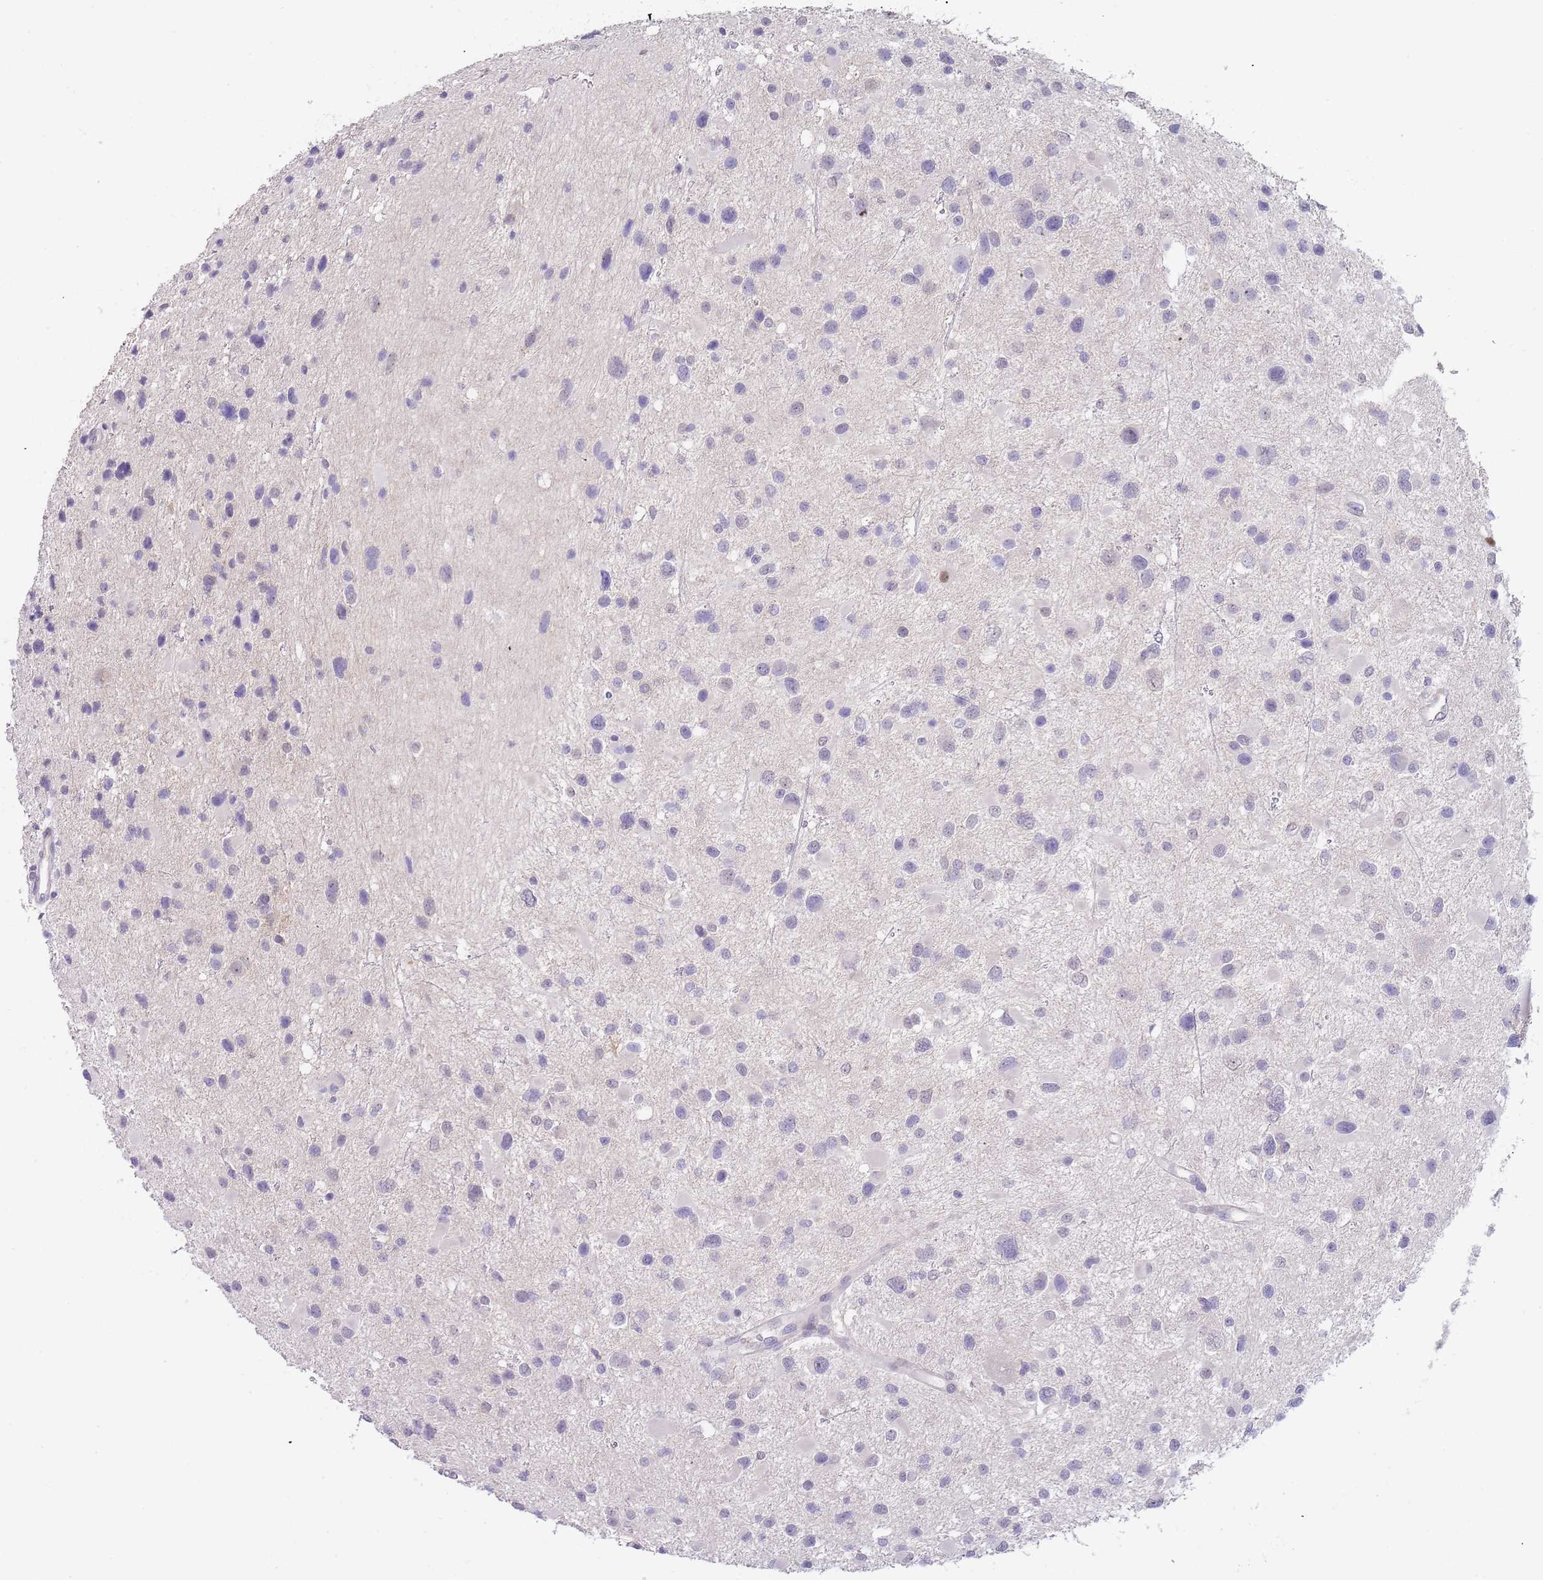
{"staining": {"intensity": "negative", "quantity": "none", "location": "none"}, "tissue": "glioma", "cell_type": "Tumor cells", "image_type": "cancer", "snomed": [{"axis": "morphology", "description": "Glioma, malignant, Low grade"}, {"axis": "topography", "description": "Brain"}], "caption": "There is no significant staining in tumor cells of malignant low-grade glioma. The staining was performed using DAB to visualize the protein expression in brown, while the nuclei were stained in blue with hematoxylin (Magnification: 20x).", "gene": "TNRC6C", "patient": {"sex": "female", "age": 32}}